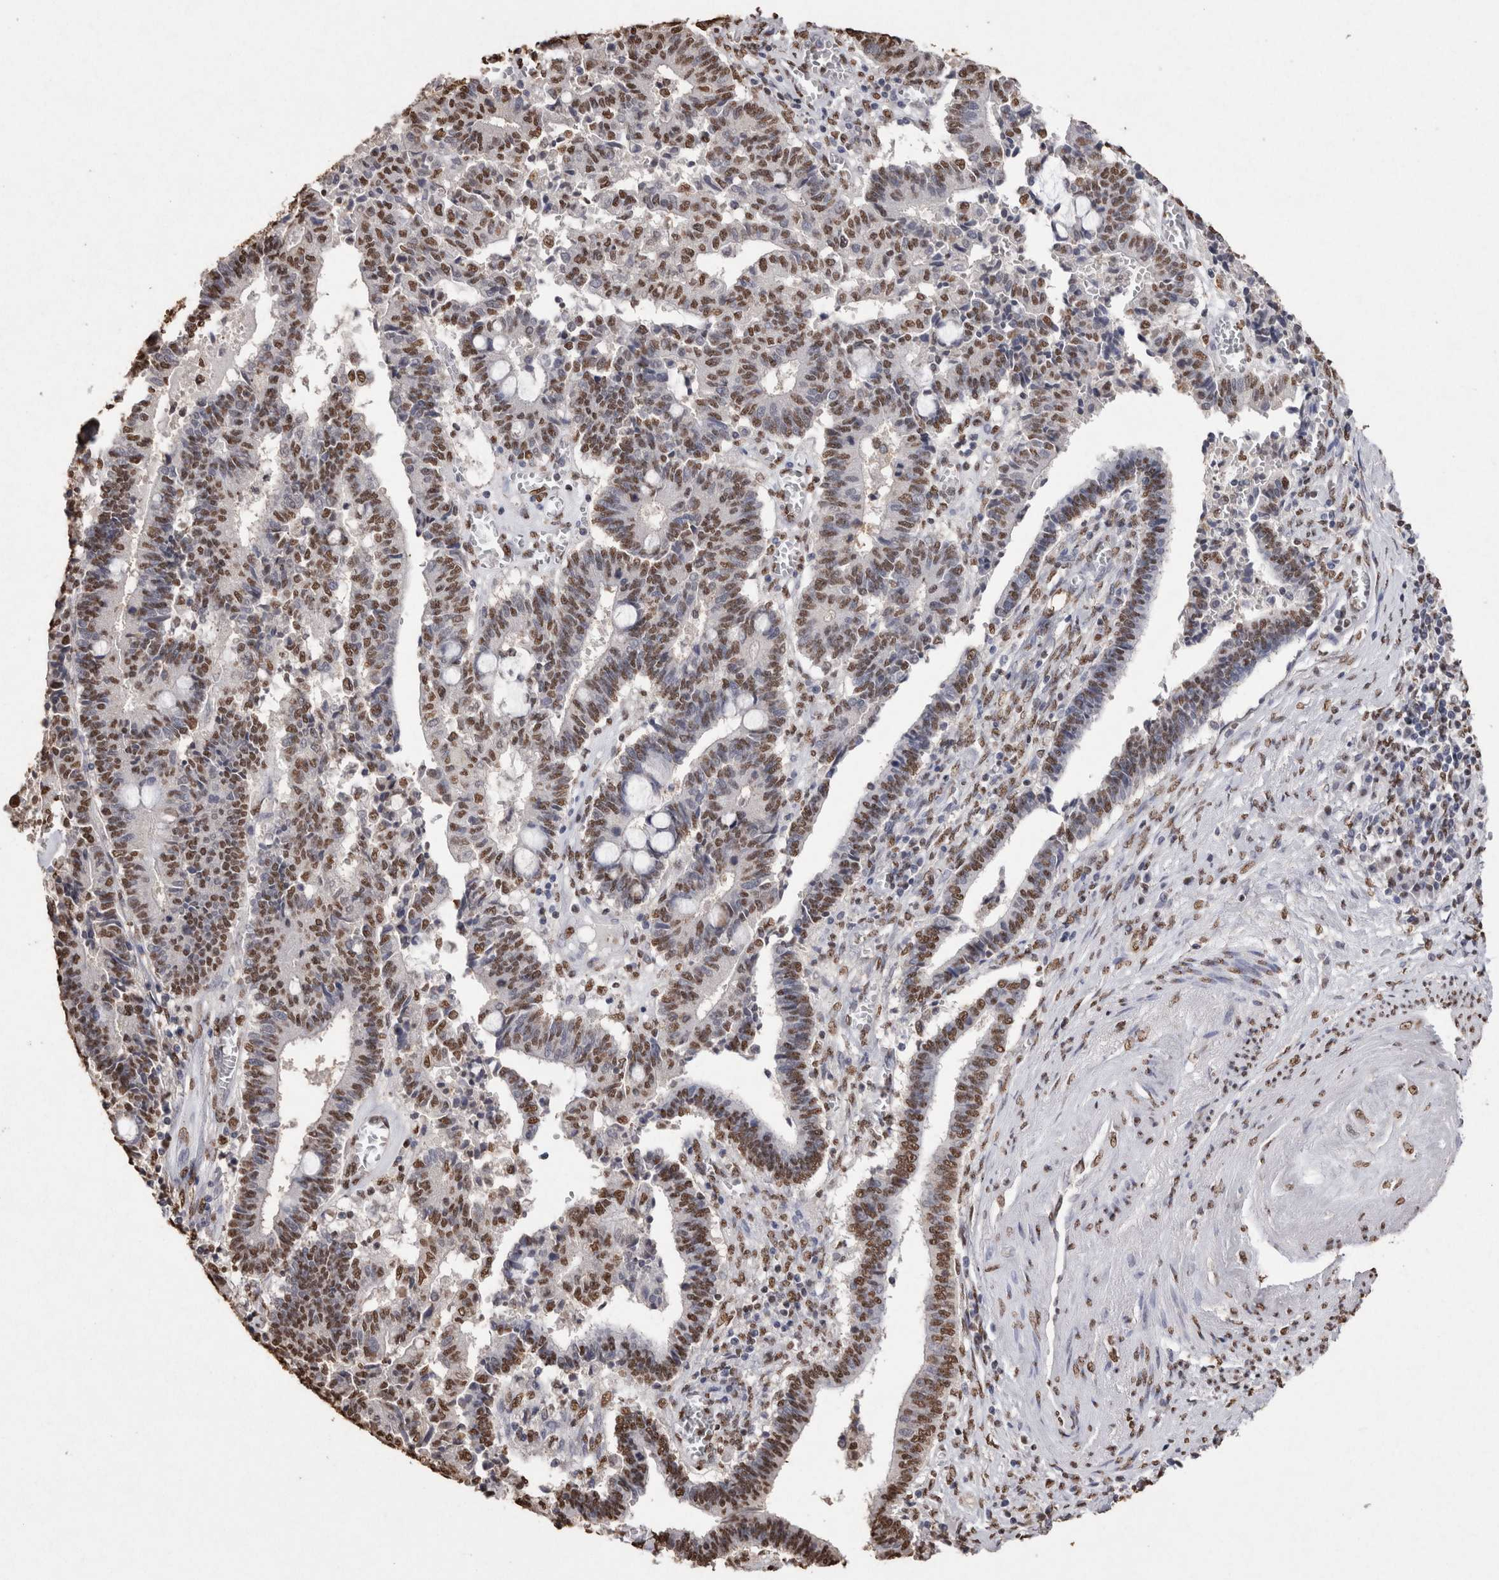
{"staining": {"intensity": "moderate", "quantity": "25%-75%", "location": "nuclear"}, "tissue": "cervical cancer", "cell_type": "Tumor cells", "image_type": "cancer", "snomed": [{"axis": "morphology", "description": "Adenocarcinoma, NOS"}, {"axis": "topography", "description": "Cervix"}], "caption": "Immunohistochemistry (DAB (3,3'-diaminobenzidine)) staining of human cervical cancer (adenocarcinoma) demonstrates moderate nuclear protein staining in approximately 25%-75% of tumor cells.", "gene": "NTHL1", "patient": {"sex": "female", "age": 44}}